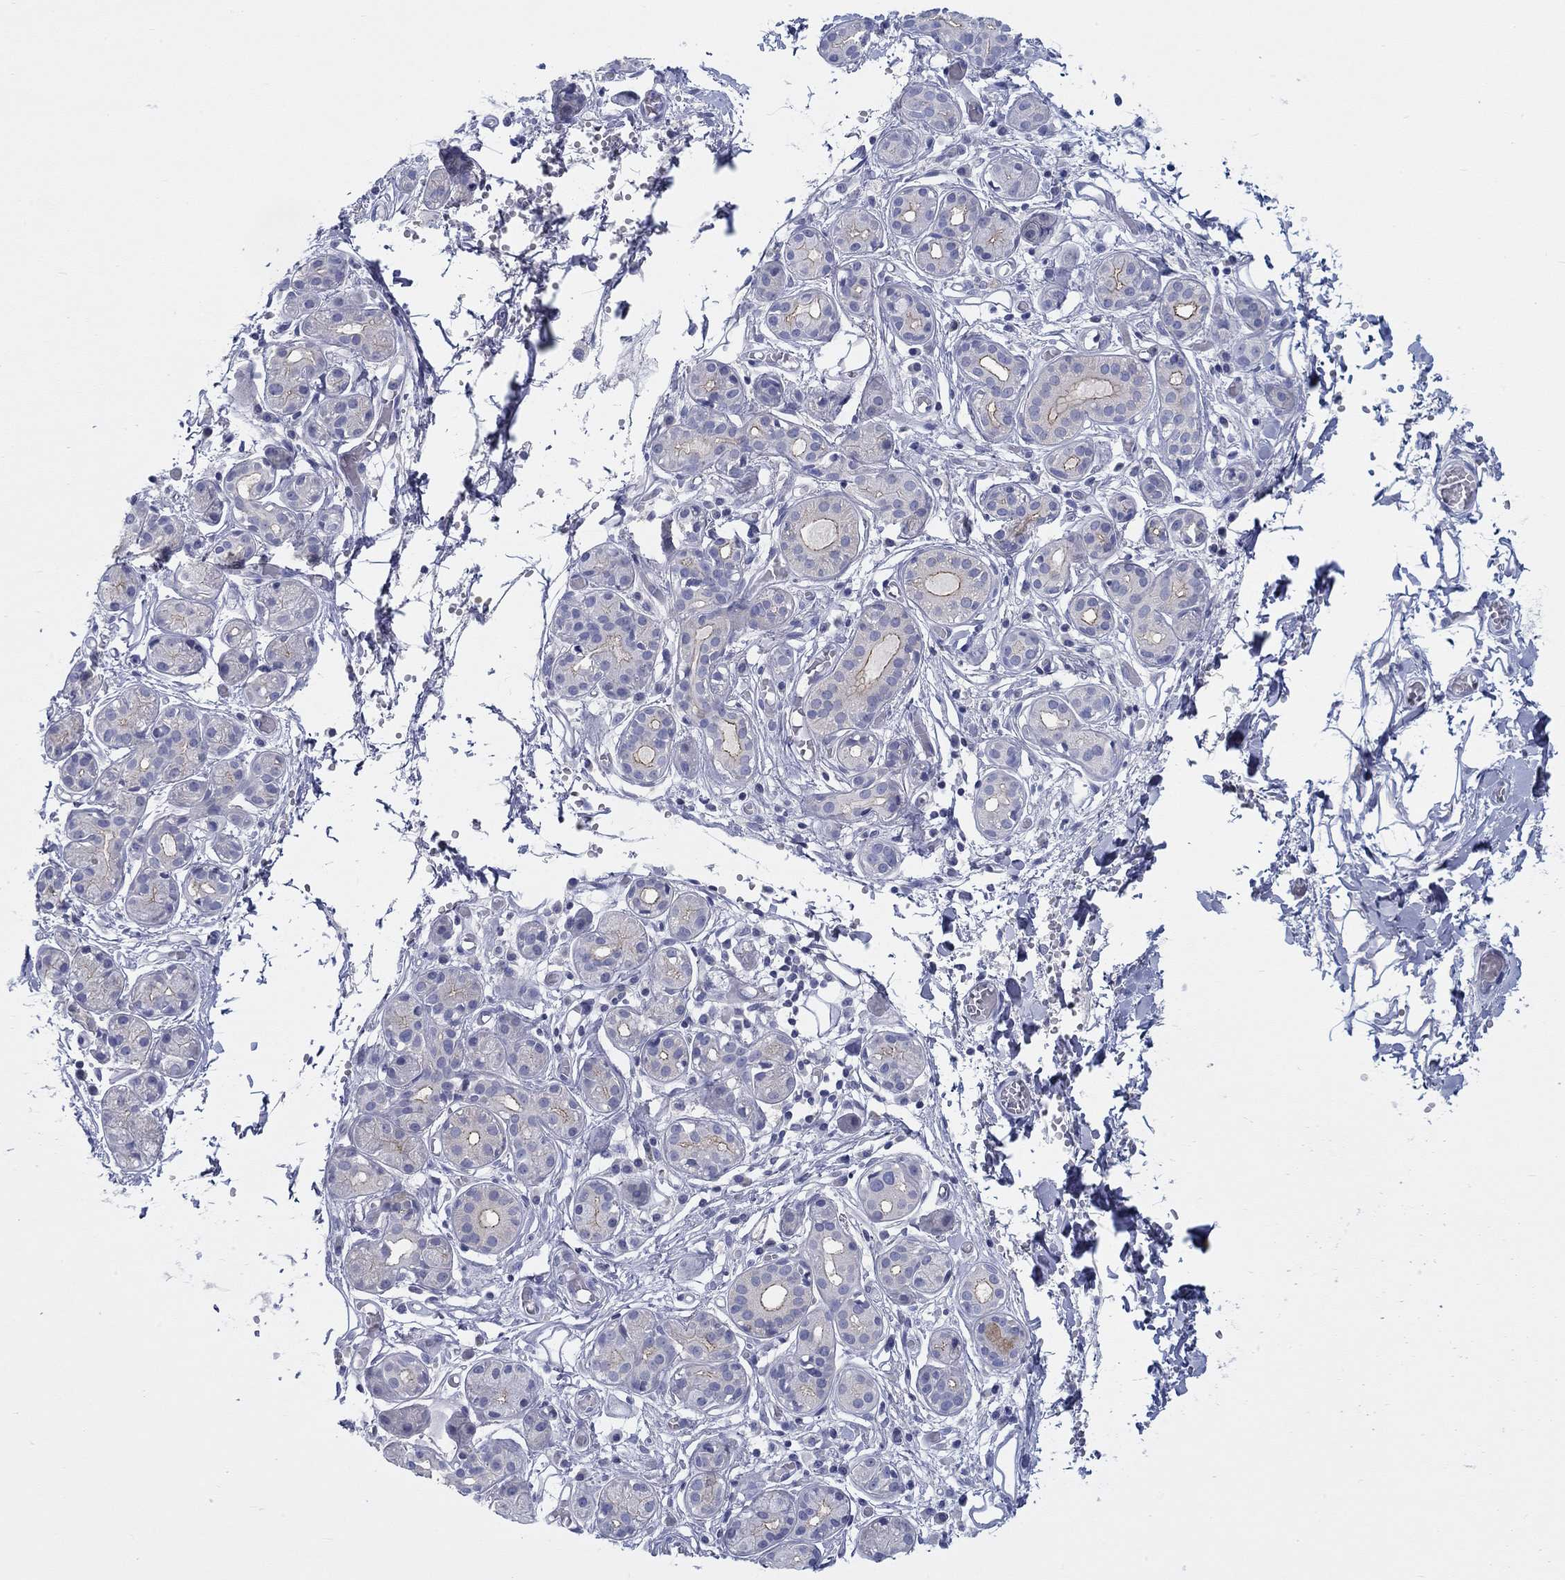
{"staining": {"intensity": "moderate", "quantity": "<25%", "location": "cytoplasmic/membranous"}, "tissue": "salivary gland", "cell_type": "Glandular cells", "image_type": "normal", "snomed": [{"axis": "morphology", "description": "Normal tissue, NOS"}, {"axis": "topography", "description": "Salivary gland"}, {"axis": "topography", "description": "Peripheral nerve tissue"}], "caption": "High-magnification brightfield microscopy of unremarkable salivary gland stained with DAB (brown) and counterstained with hematoxylin (blue). glandular cells exhibit moderate cytoplasmic/membranous staining is identified in approximately<25% of cells. (DAB (3,3'-diaminobenzidine) = brown stain, brightfield microscopy at high magnification).", "gene": "HAPLN4", "patient": {"sex": "male", "age": 71}}